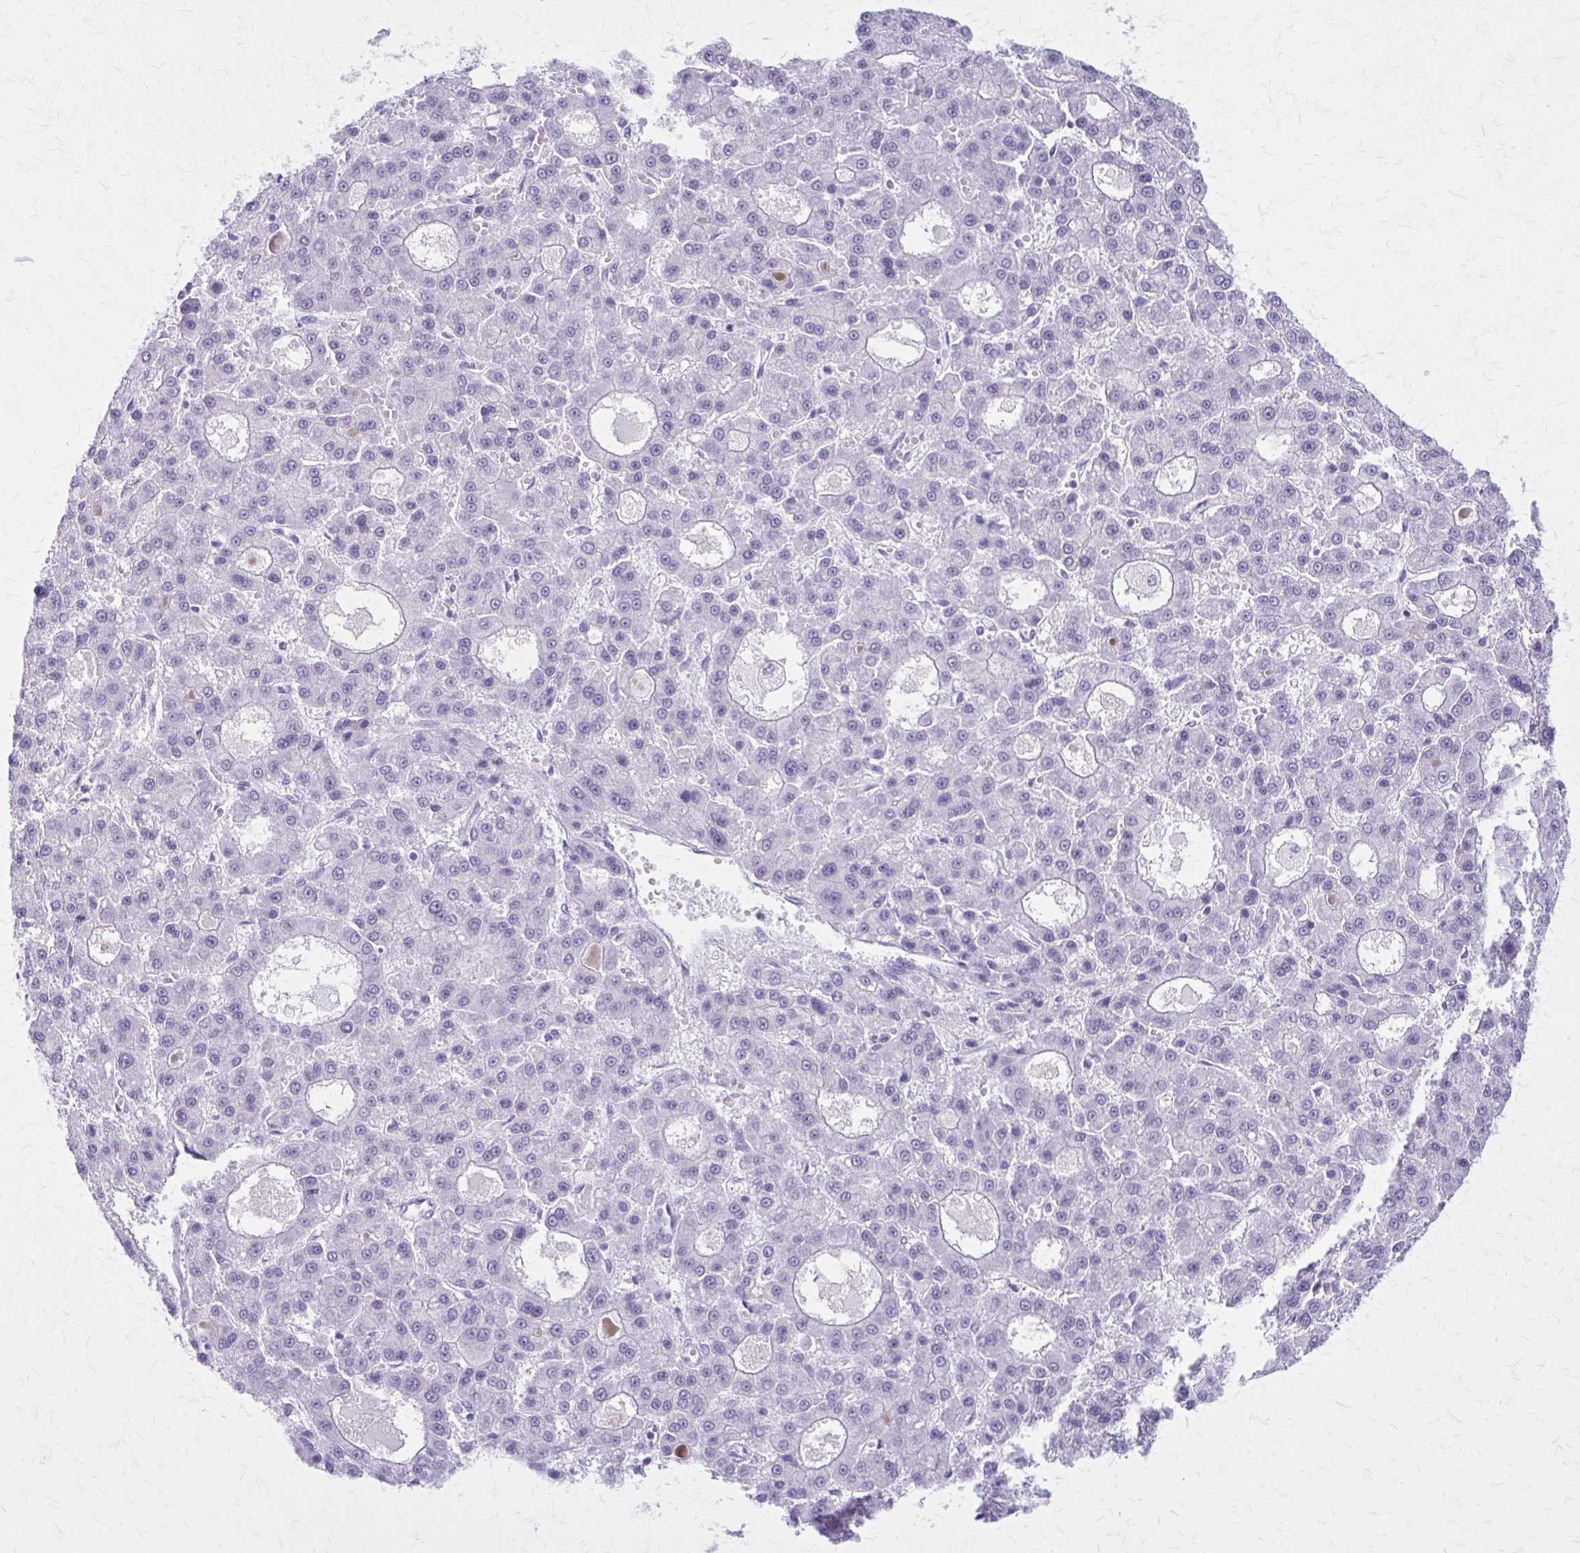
{"staining": {"intensity": "negative", "quantity": "none", "location": "none"}, "tissue": "liver cancer", "cell_type": "Tumor cells", "image_type": "cancer", "snomed": [{"axis": "morphology", "description": "Carcinoma, Hepatocellular, NOS"}, {"axis": "topography", "description": "Liver"}], "caption": "This photomicrograph is of hepatocellular carcinoma (liver) stained with IHC to label a protein in brown with the nuclei are counter-stained blue. There is no positivity in tumor cells.", "gene": "GAD1", "patient": {"sex": "male", "age": 70}}